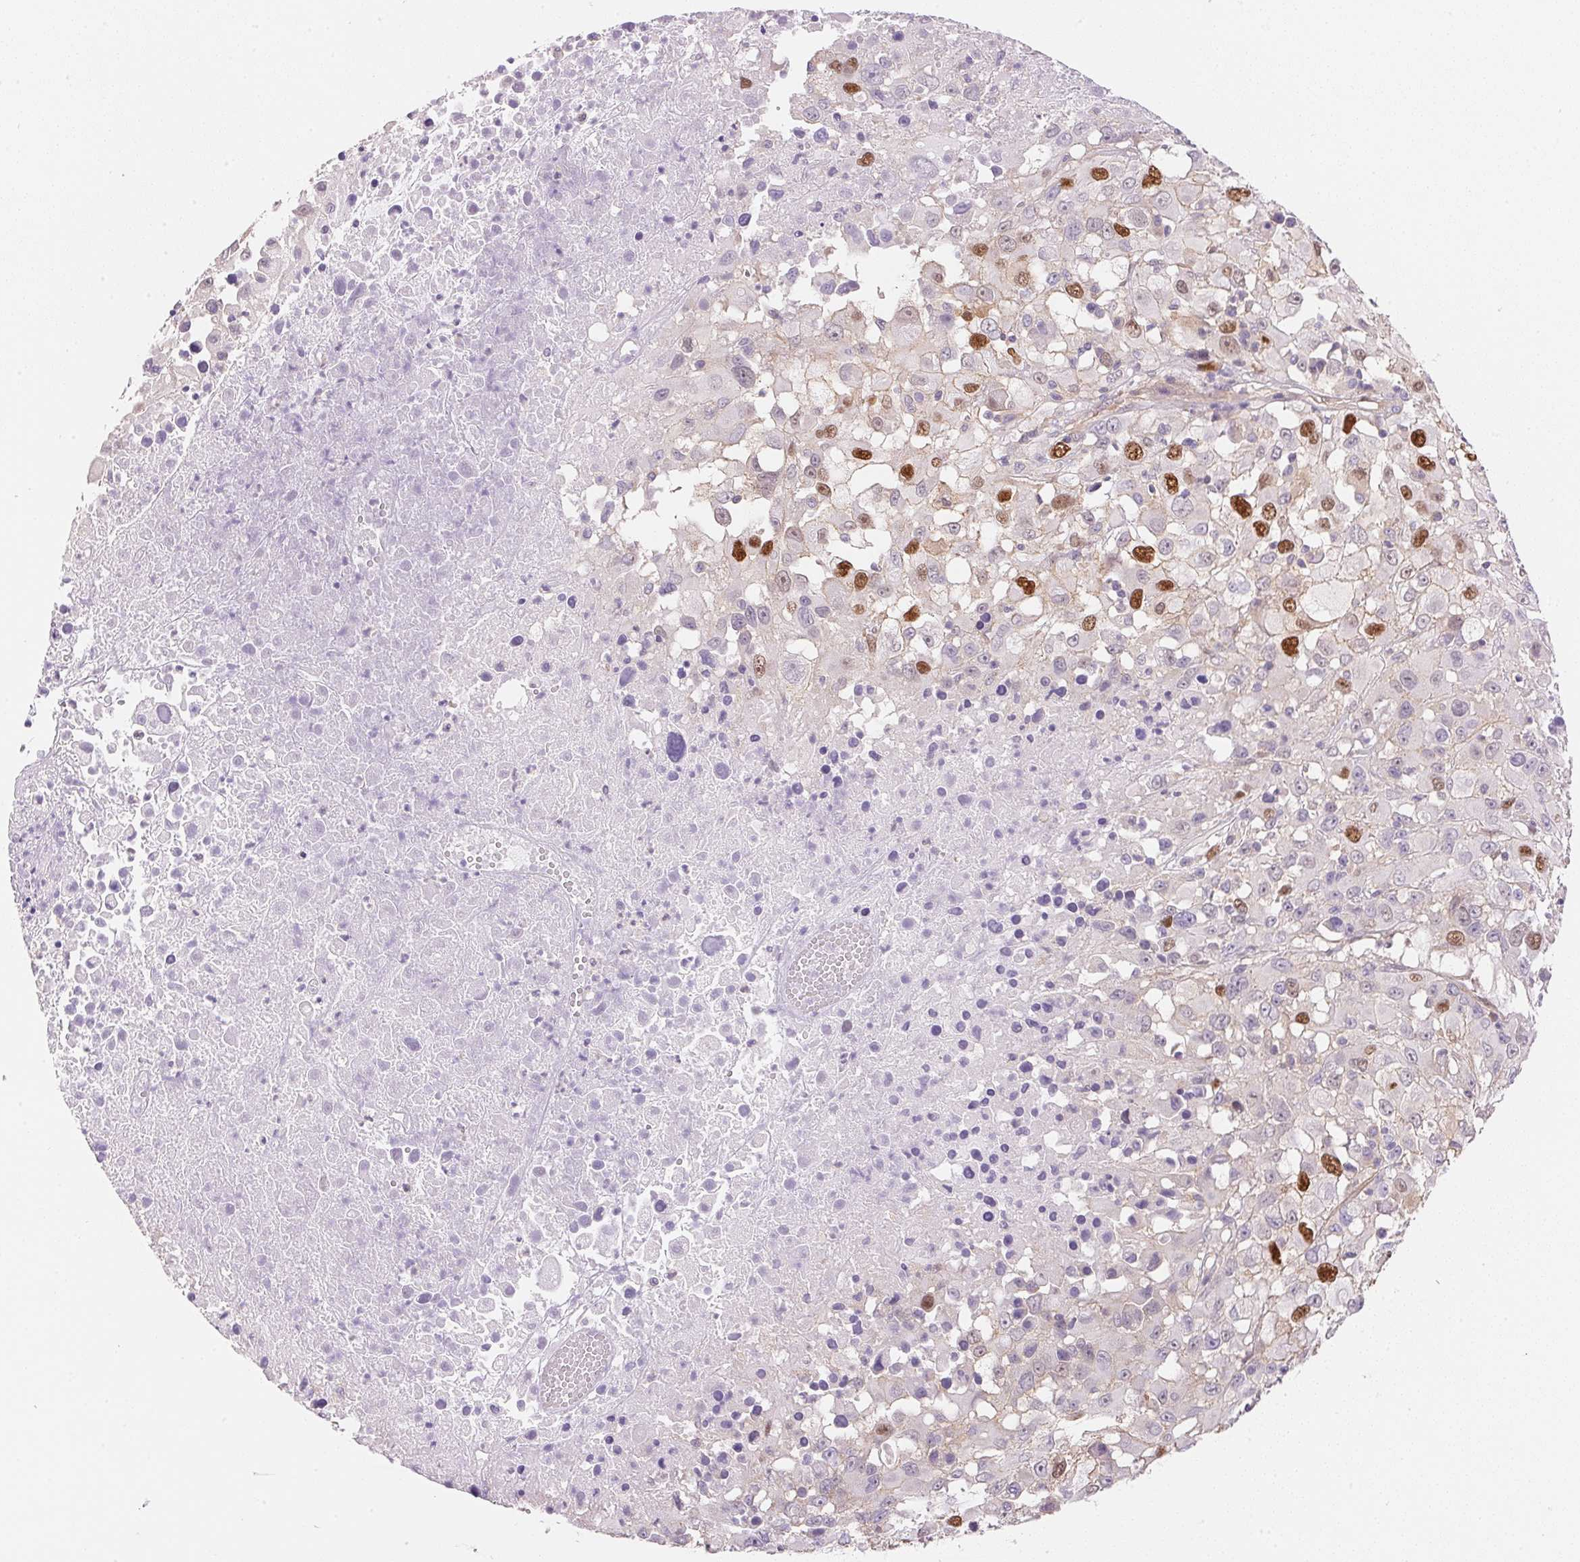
{"staining": {"intensity": "strong", "quantity": "<25%", "location": "nuclear"}, "tissue": "melanoma", "cell_type": "Tumor cells", "image_type": "cancer", "snomed": [{"axis": "morphology", "description": "Malignant melanoma, Metastatic site"}, {"axis": "topography", "description": "Soft tissue"}], "caption": "This is an image of immunohistochemistry (IHC) staining of melanoma, which shows strong positivity in the nuclear of tumor cells.", "gene": "SMTN", "patient": {"sex": "male", "age": 50}}